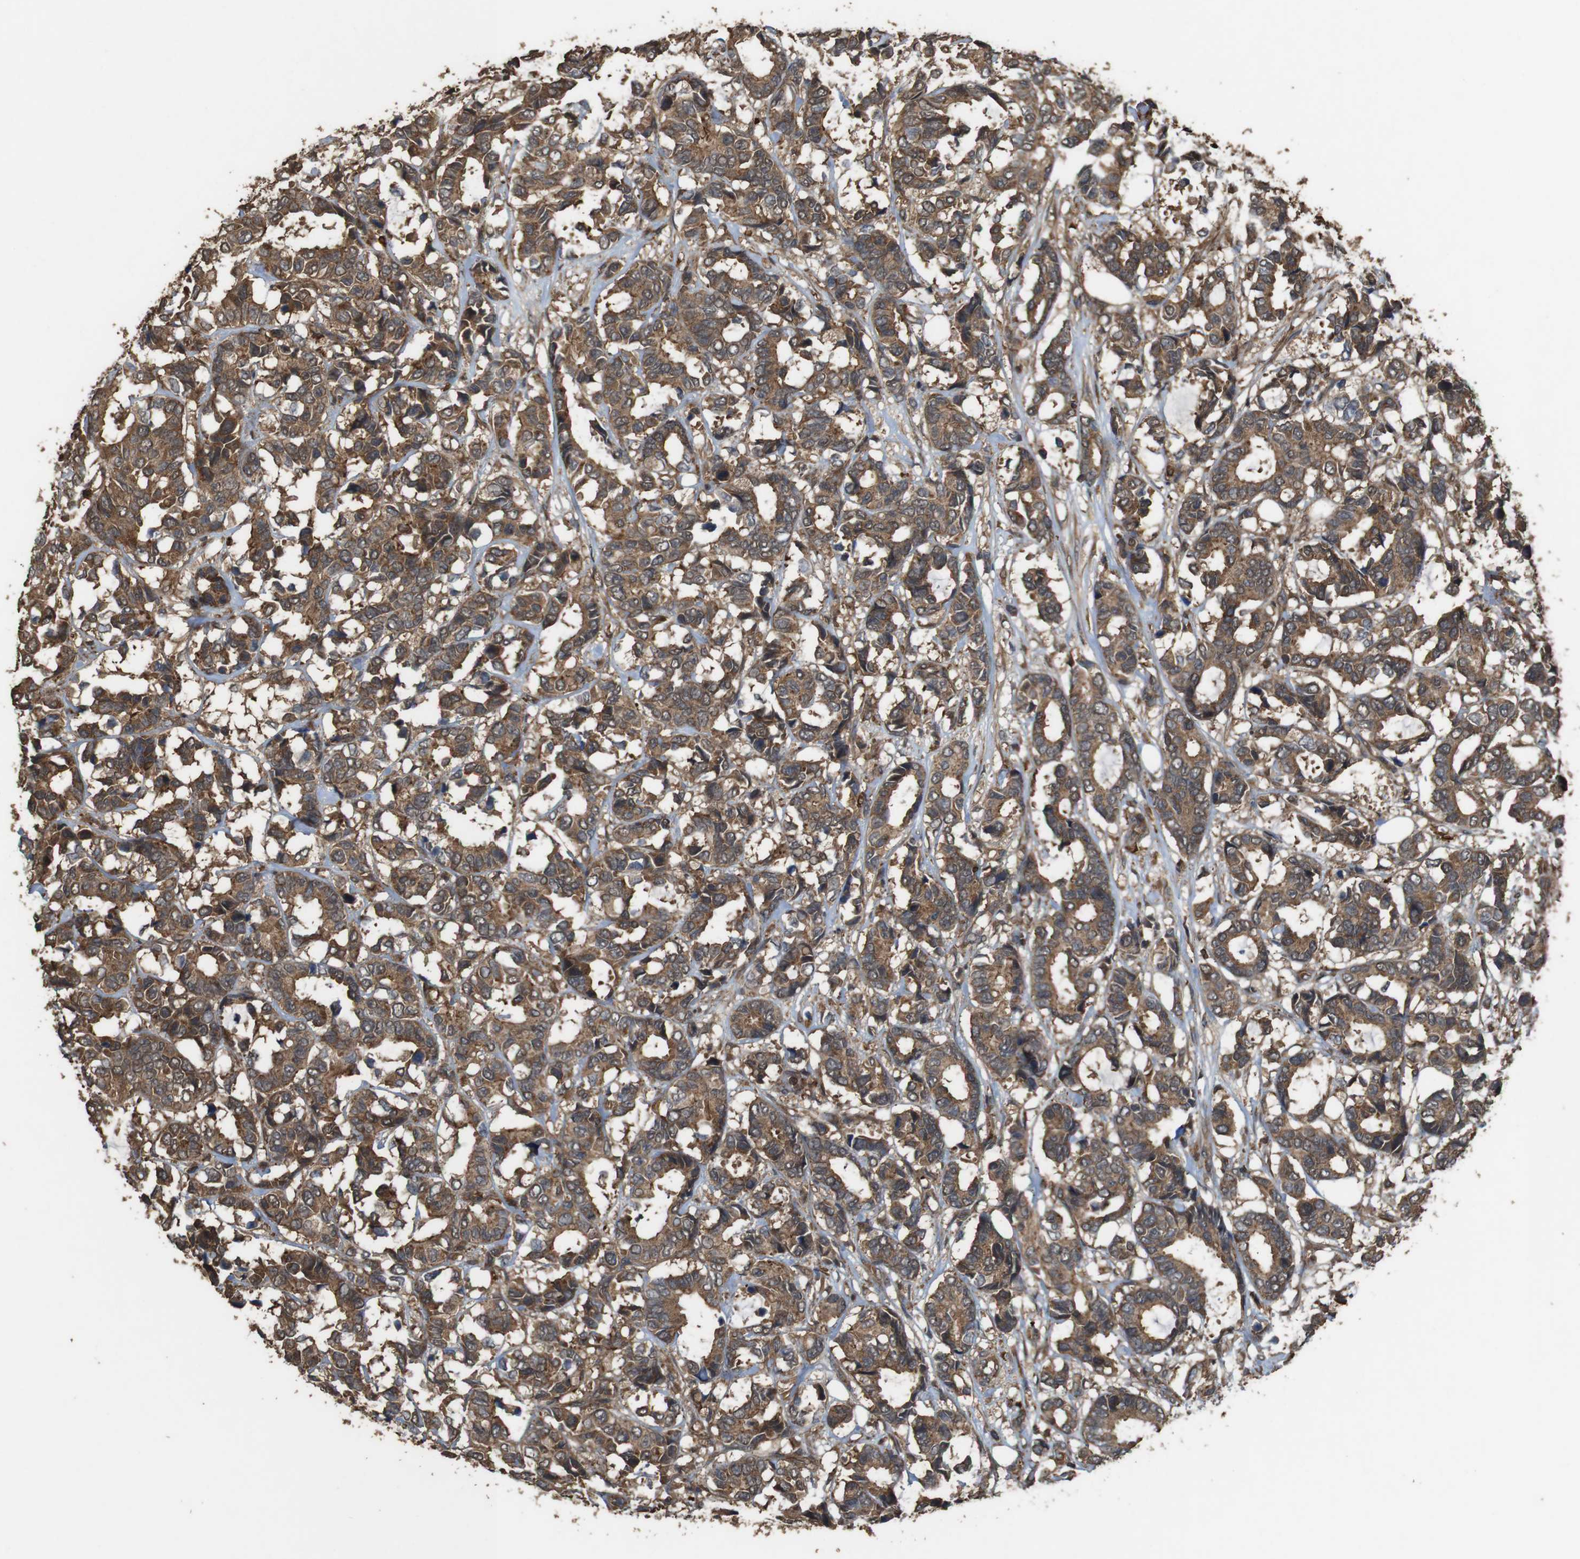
{"staining": {"intensity": "moderate", "quantity": ">75%", "location": "cytoplasmic/membranous"}, "tissue": "breast cancer", "cell_type": "Tumor cells", "image_type": "cancer", "snomed": [{"axis": "morphology", "description": "Duct carcinoma"}, {"axis": "topography", "description": "Breast"}], "caption": "Protein expression analysis of human breast cancer reveals moderate cytoplasmic/membranous staining in approximately >75% of tumor cells.", "gene": "BAG4", "patient": {"sex": "female", "age": 87}}